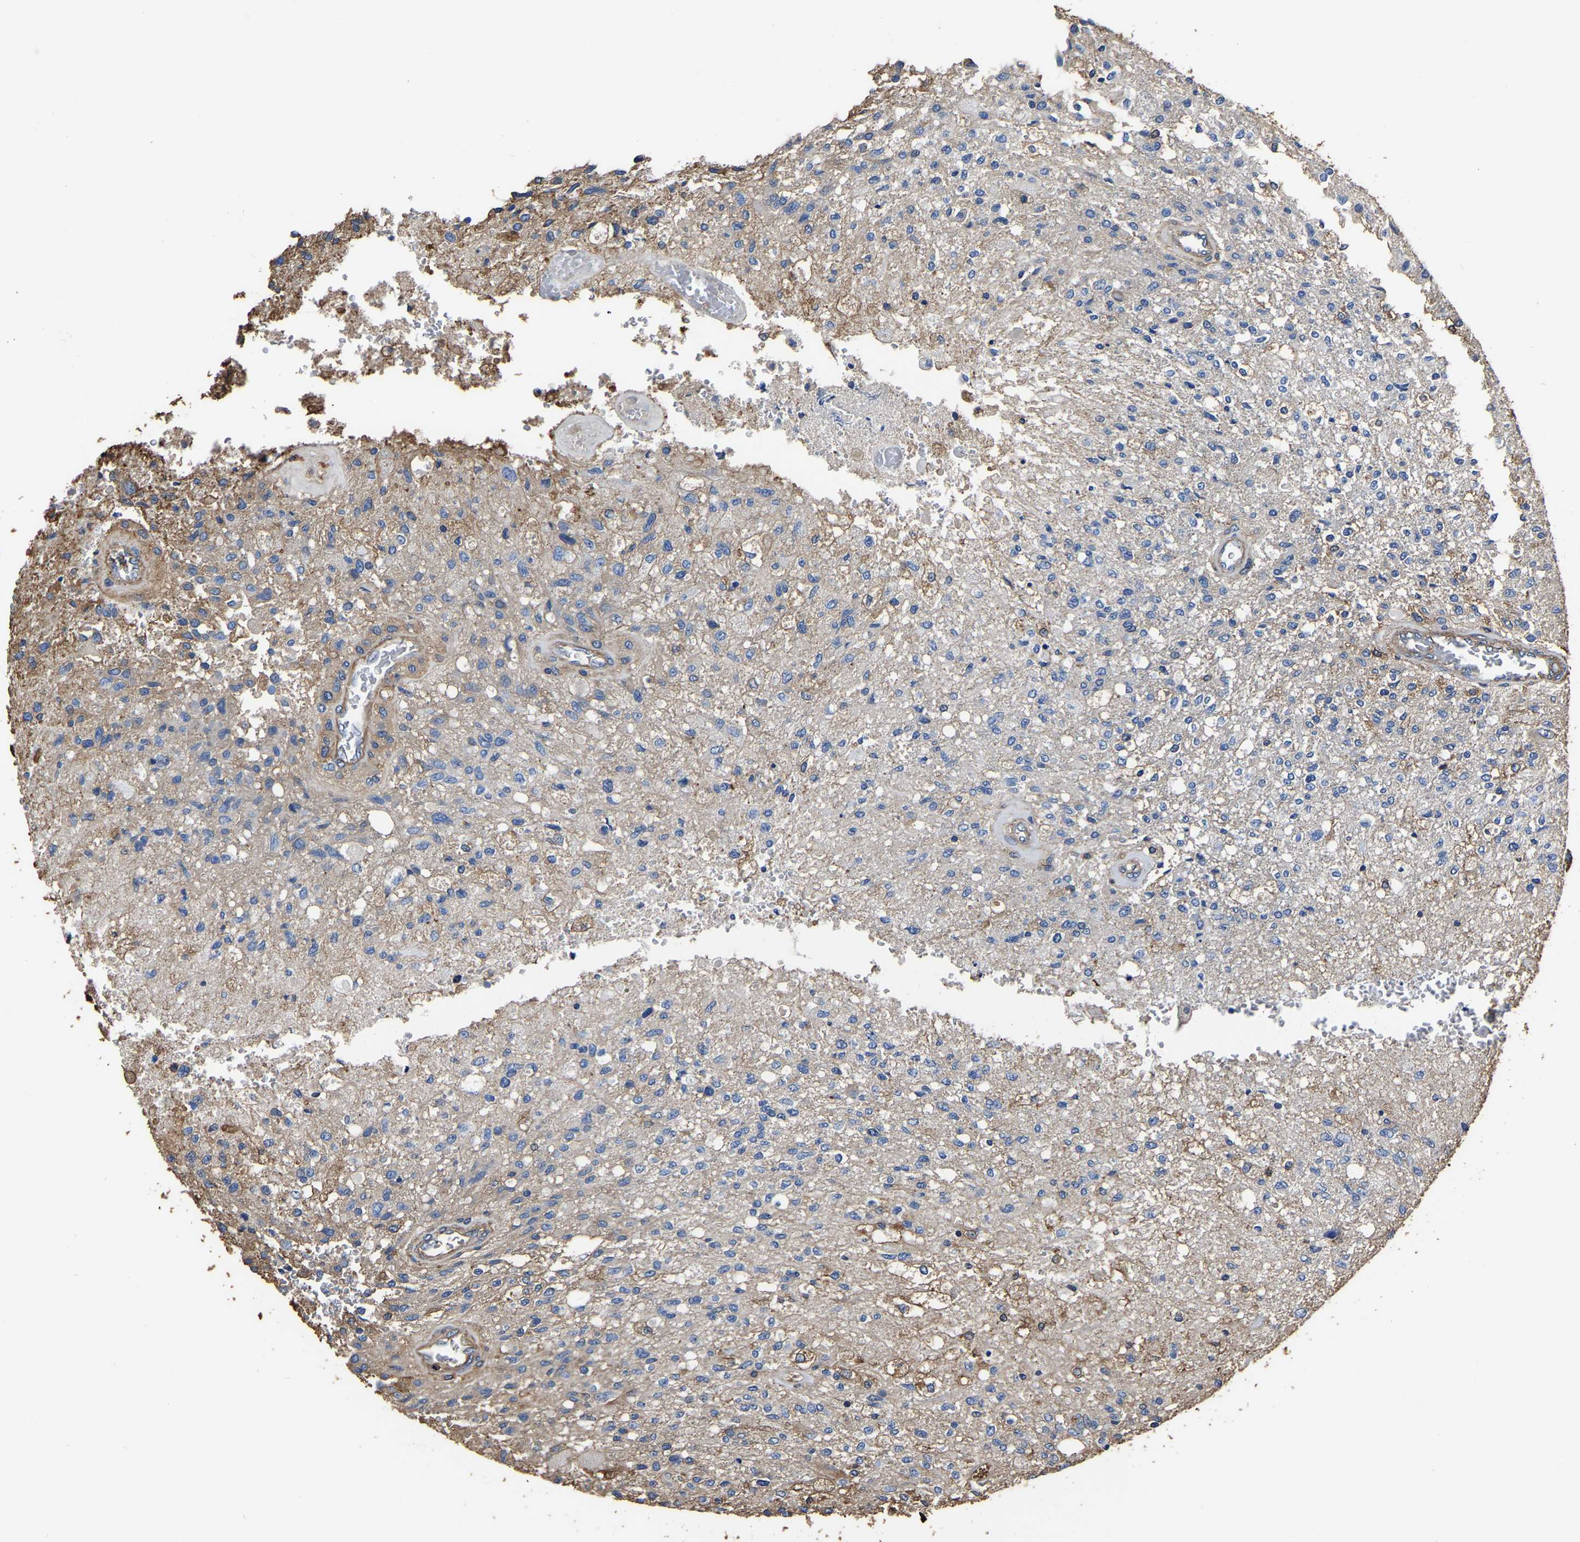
{"staining": {"intensity": "negative", "quantity": "none", "location": "none"}, "tissue": "glioma", "cell_type": "Tumor cells", "image_type": "cancer", "snomed": [{"axis": "morphology", "description": "Normal tissue, NOS"}, {"axis": "morphology", "description": "Glioma, malignant, High grade"}, {"axis": "topography", "description": "Cerebral cortex"}], "caption": "IHC histopathology image of human malignant glioma (high-grade) stained for a protein (brown), which reveals no expression in tumor cells. (DAB immunohistochemistry, high magnification).", "gene": "ARMT1", "patient": {"sex": "male", "age": 77}}